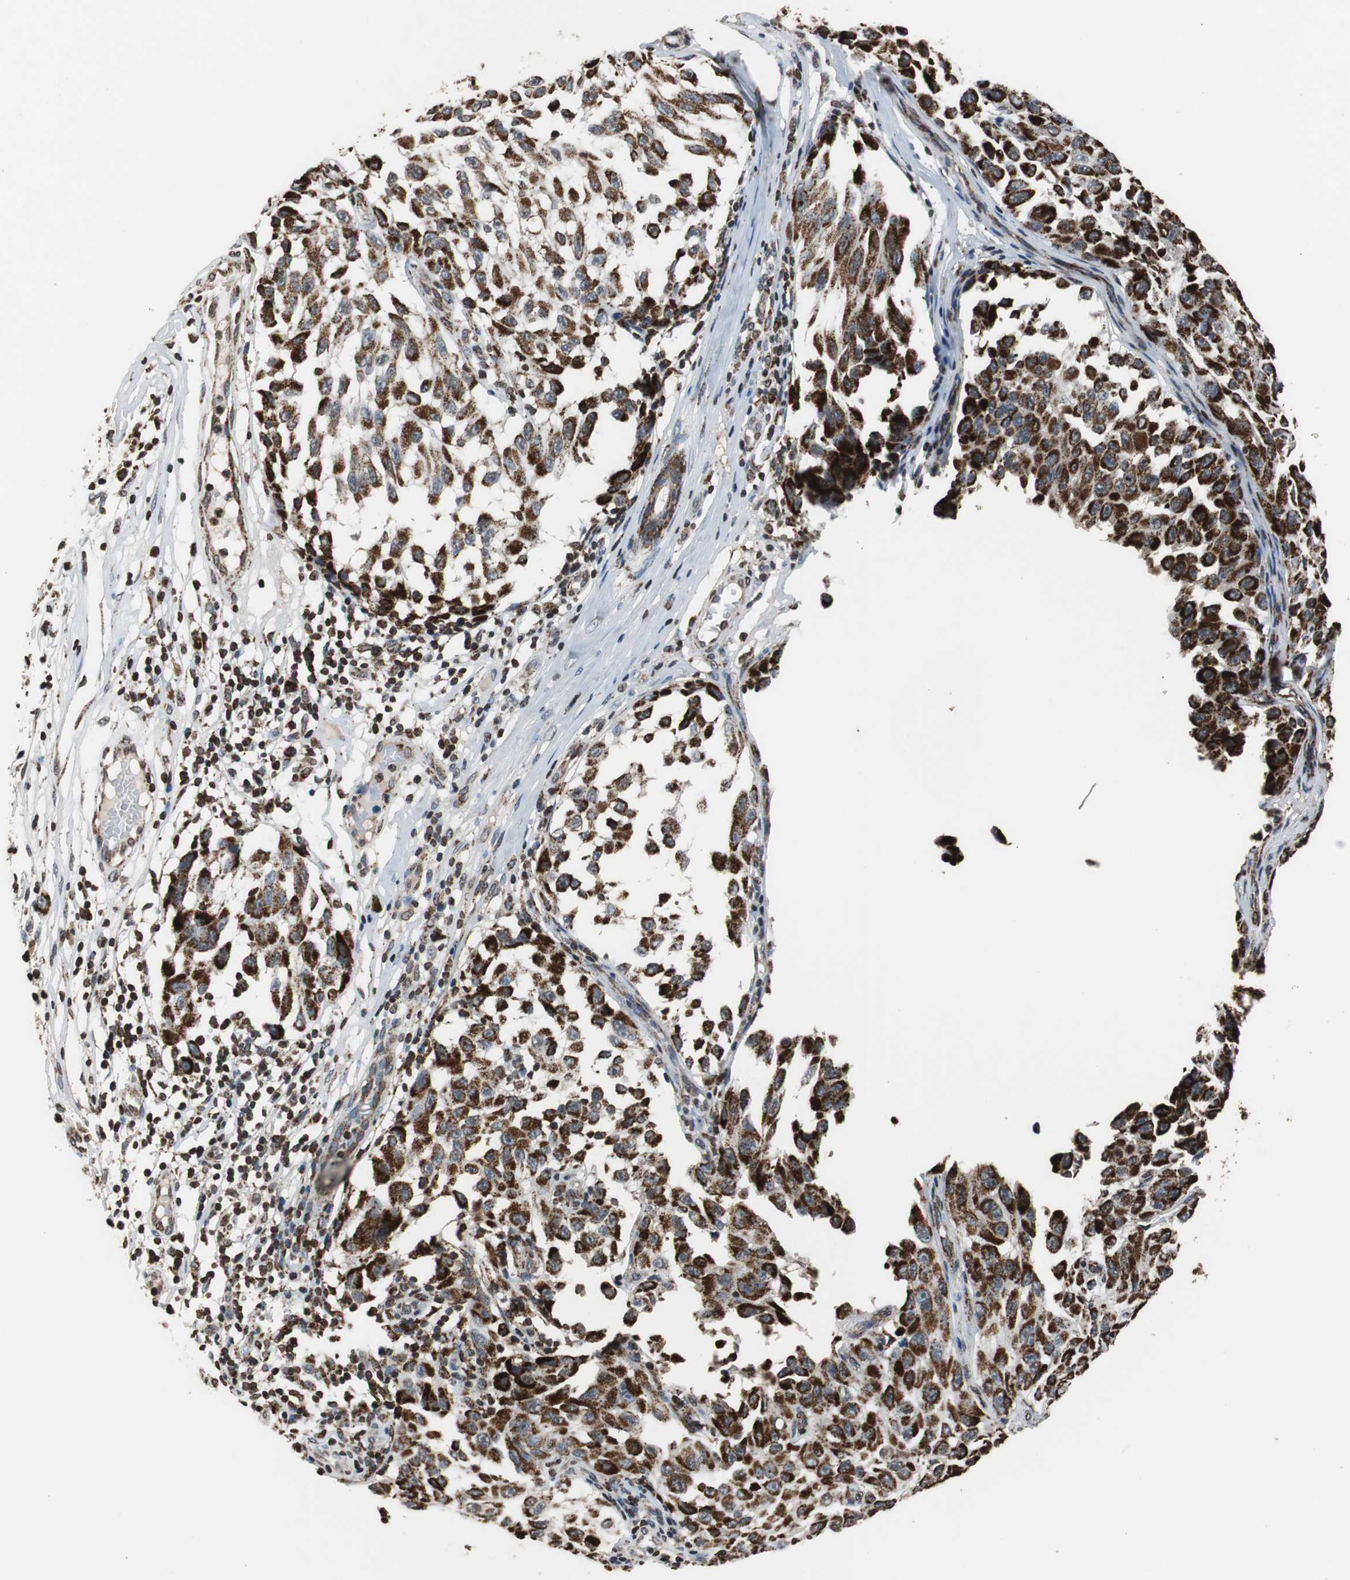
{"staining": {"intensity": "strong", "quantity": ">75%", "location": "cytoplasmic/membranous"}, "tissue": "melanoma", "cell_type": "Tumor cells", "image_type": "cancer", "snomed": [{"axis": "morphology", "description": "Malignant melanoma, NOS"}, {"axis": "topography", "description": "Skin"}], "caption": "Immunohistochemistry (IHC) micrograph of human melanoma stained for a protein (brown), which reveals high levels of strong cytoplasmic/membranous staining in about >75% of tumor cells.", "gene": "HSPA9", "patient": {"sex": "male", "age": 30}}